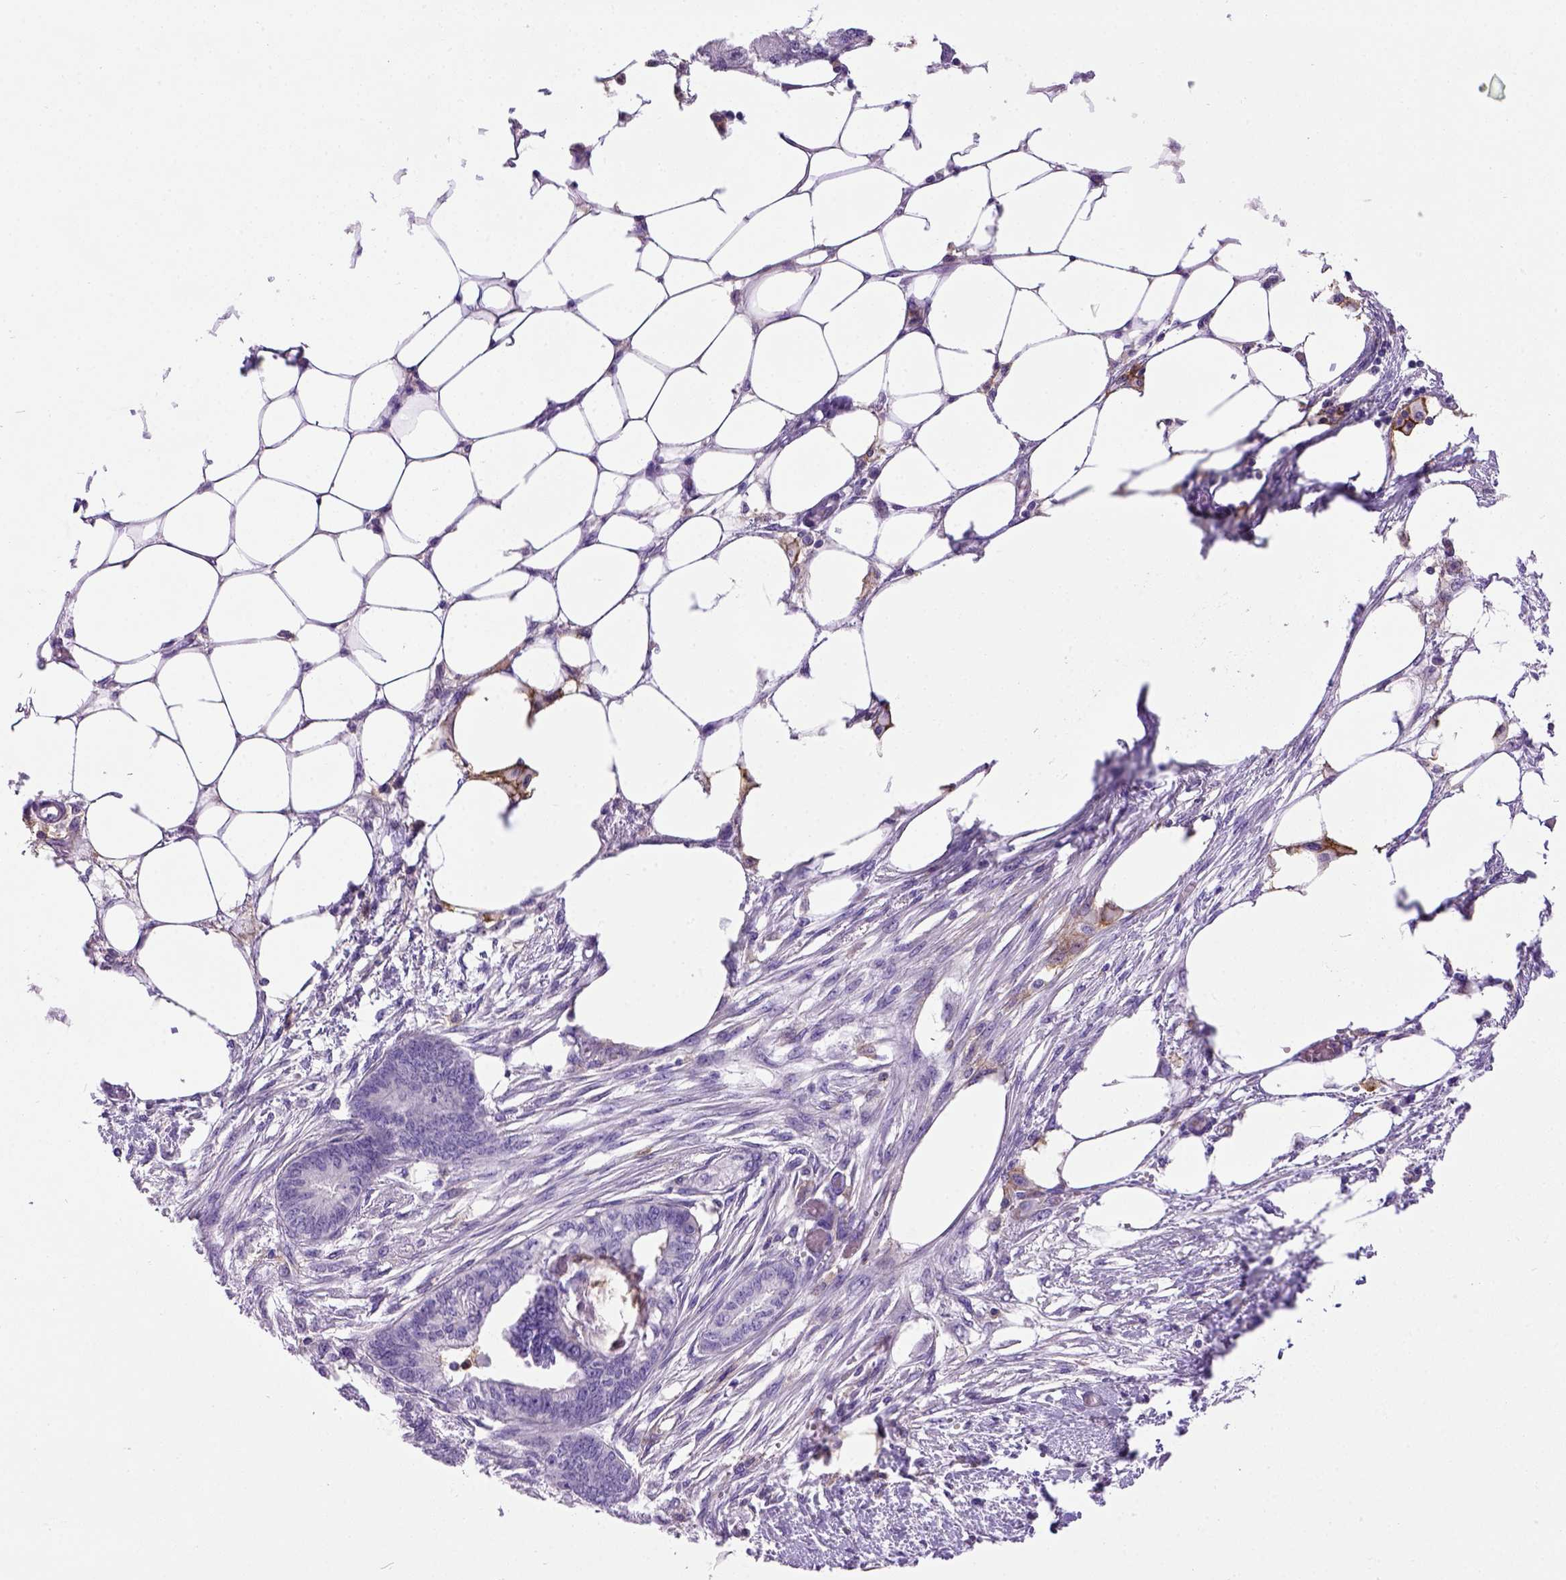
{"staining": {"intensity": "negative", "quantity": "none", "location": "none"}, "tissue": "endometrial cancer", "cell_type": "Tumor cells", "image_type": "cancer", "snomed": [{"axis": "morphology", "description": "Adenocarcinoma, NOS"}, {"axis": "morphology", "description": "Adenocarcinoma, metastatic, NOS"}, {"axis": "topography", "description": "Adipose tissue"}, {"axis": "topography", "description": "Endometrium"}], "caption": "There is no significant expression in tumor cells of endometrial cancer.", "gene": "ITGAX", "patient": {"sex": "female", "age": 67}}